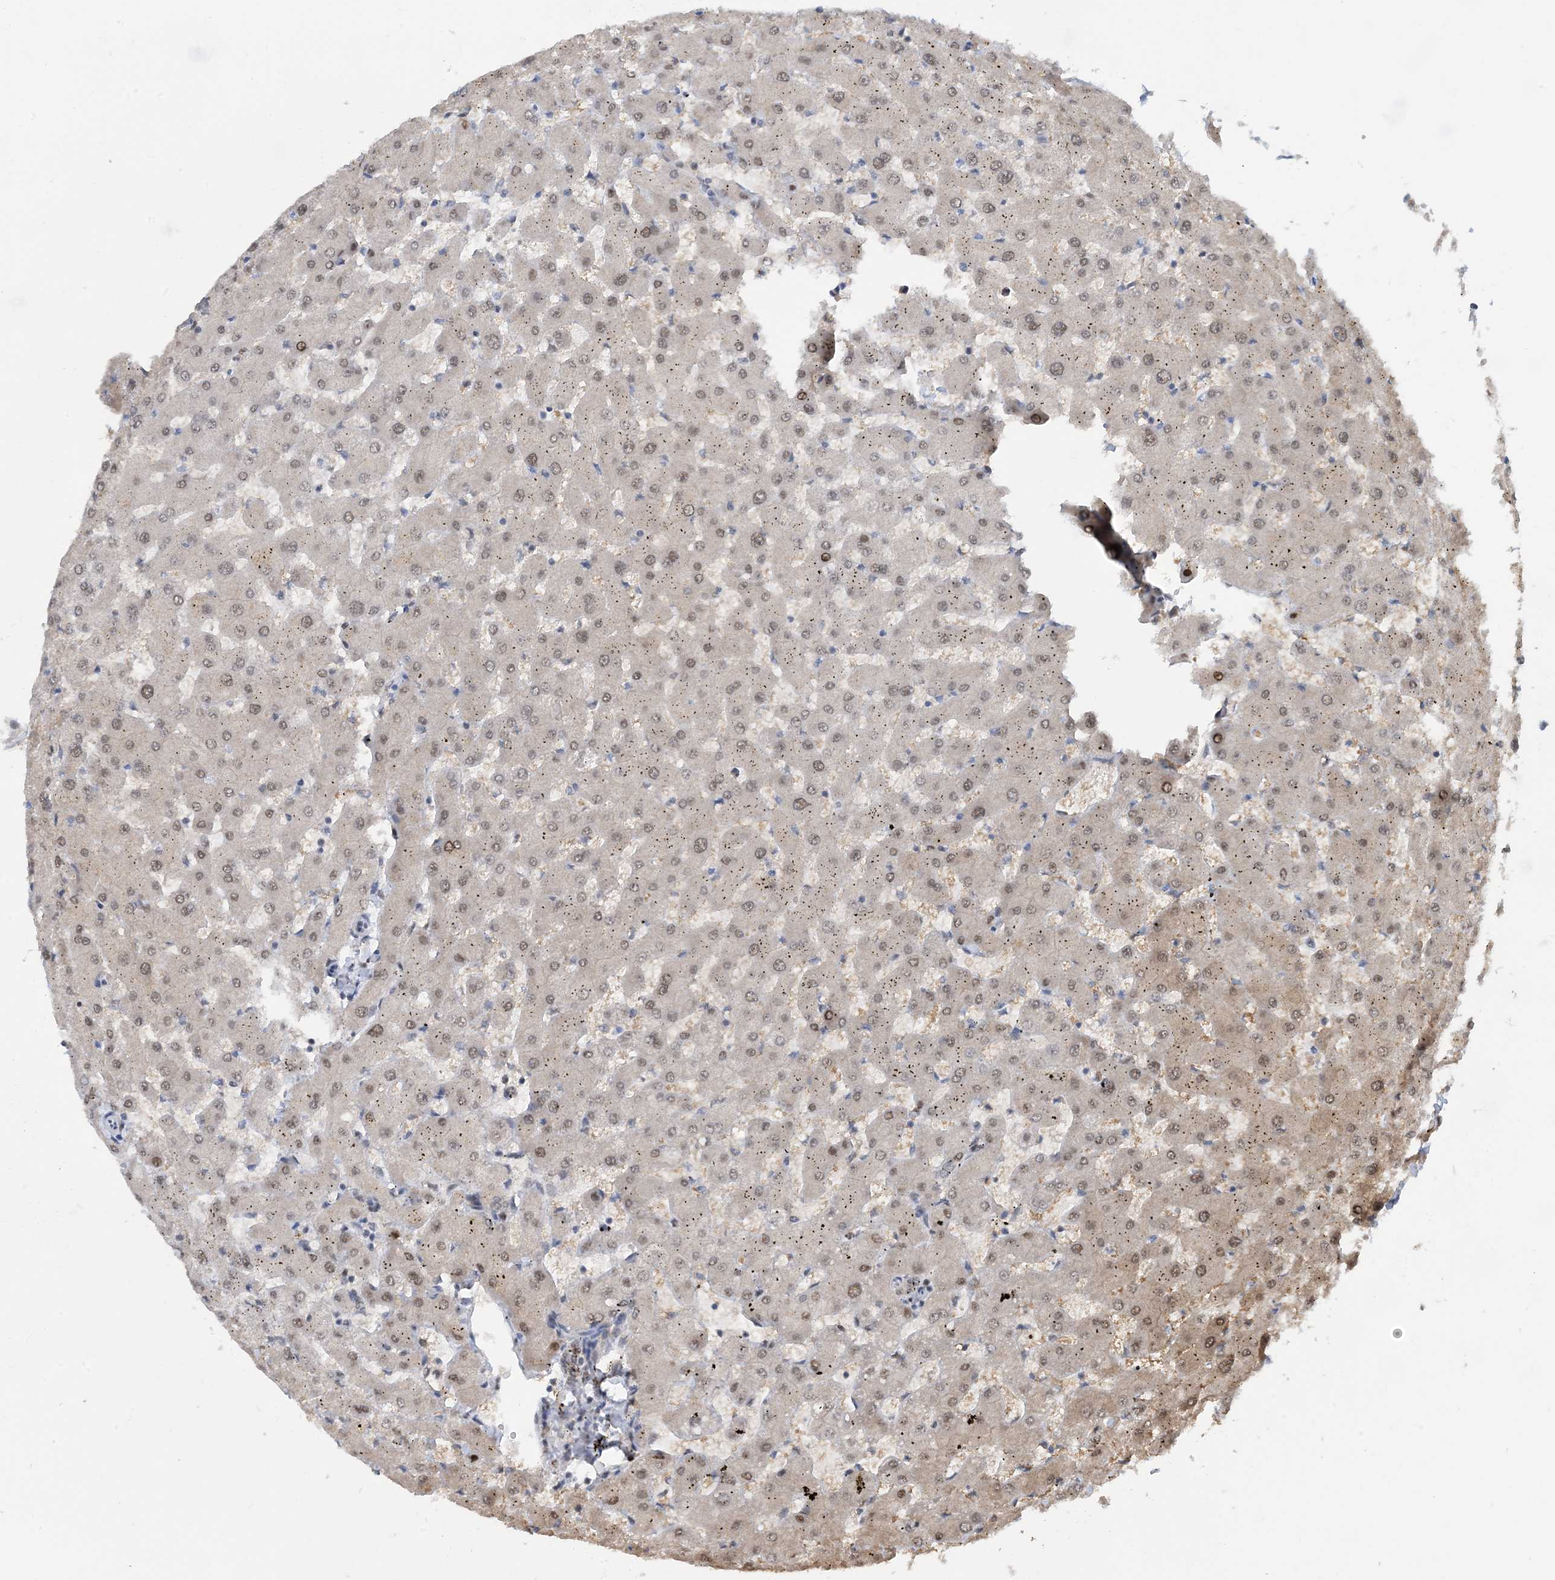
{"staining": {"intensity": "weak", "quantity": "25%-75%", "location": "nuclear"}, "tissue": "liver", "cell_type": "Cholangiocytes", "image_type": "normal", "snomed": [{"axis": "morphology", "description": "Normal tissue, NOS"}, {"axis": "topography", "description": "Liver"}], "caption": "Normal liver demonstrates weak nuclear staining in about 25%-75% of cholangiocytes, visualized by immunohistochemistry.", "gene": "HEMK1", "patient": {"sex": "female", "age": 63}}